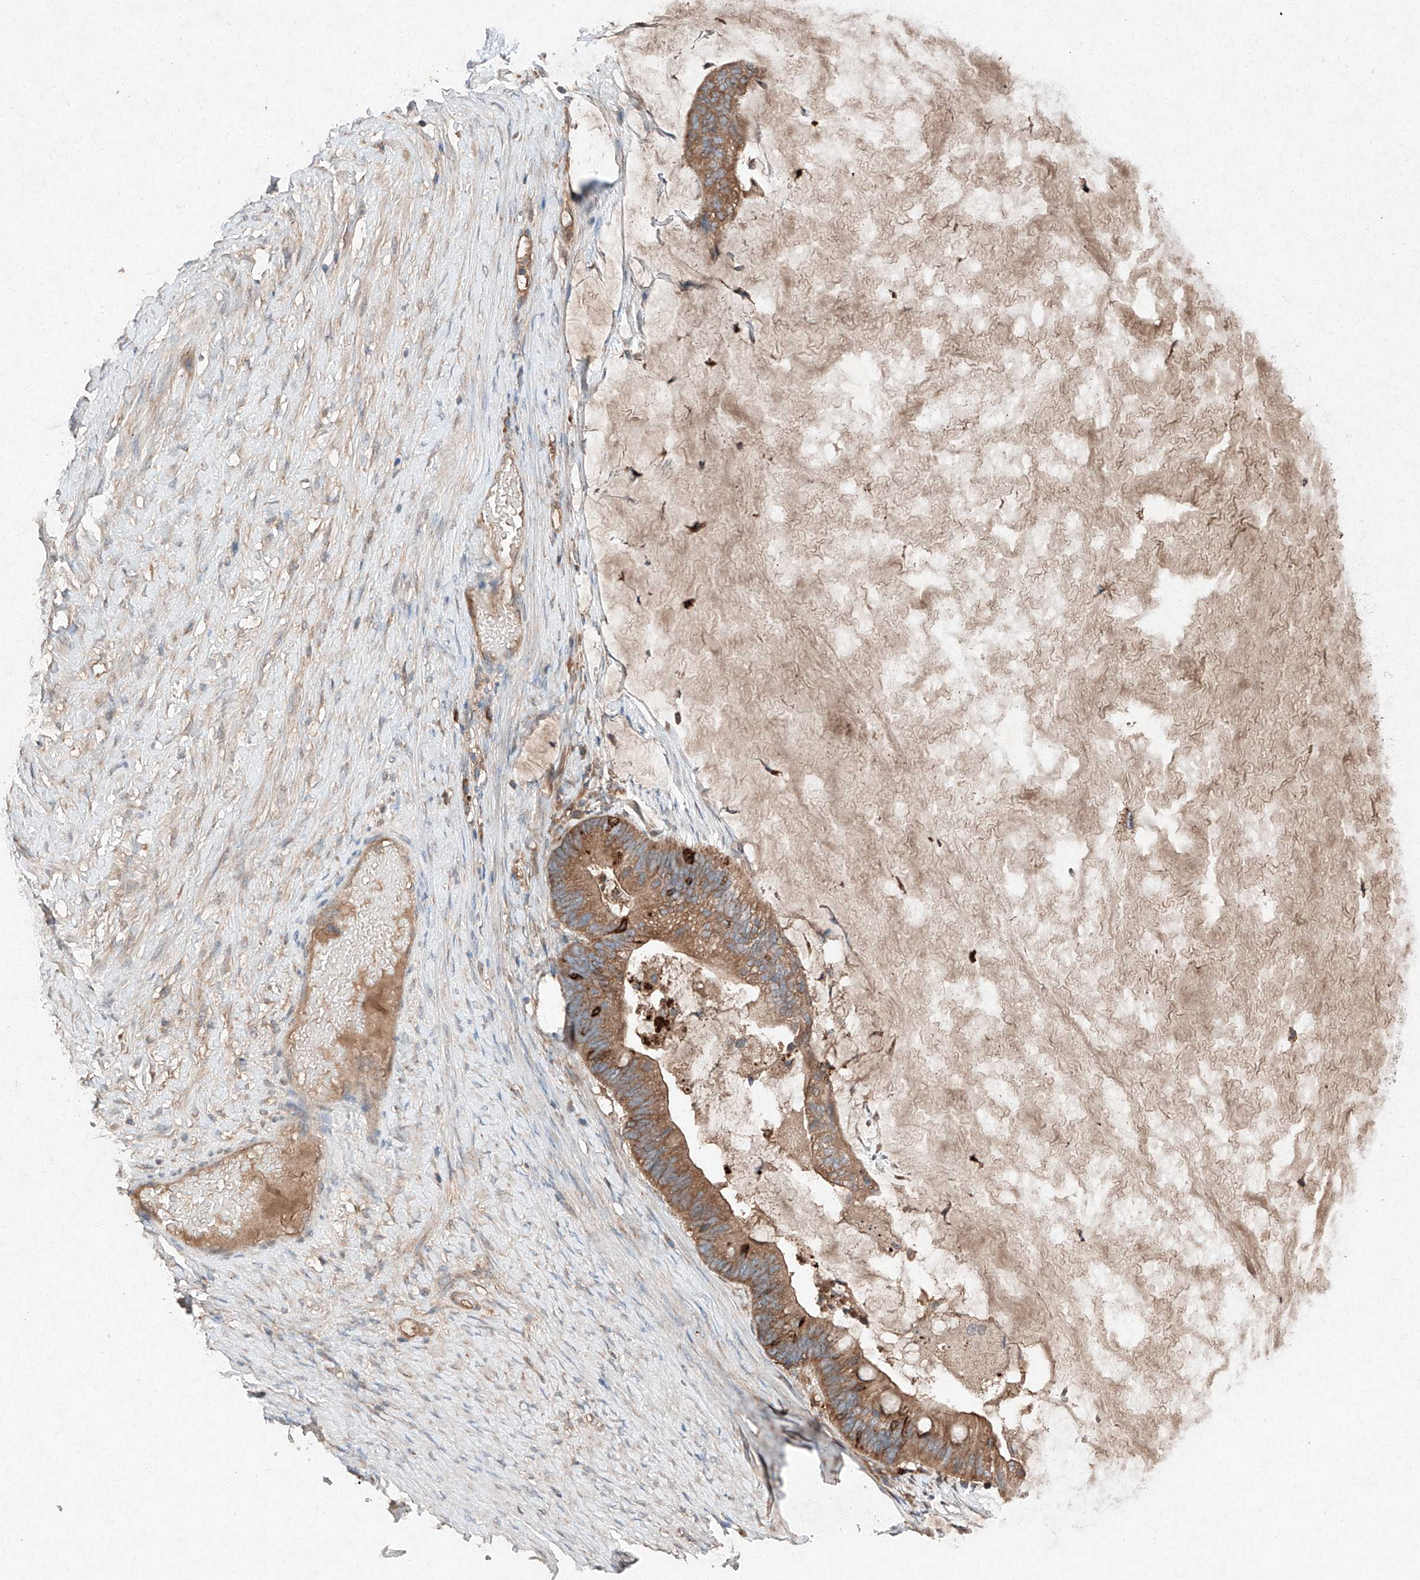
{"staining": {"intensity": "moderate", "quantity": ">75%", "location": "cytoplasmic/membranous"}, "tissue": "ovarian cancer", "cell_type": "Tumor cells", "image_type": "cancer", "snomed": [{"axis": "morphology", "description": "Cystadenocarcinoma, mucinous, NOS"}, {"axis": "topography", "description": "Ovary"}], "caption": "This photomicrograph reveals immunohistochemistry staining of human ovarian cancer (mucinous cystadenocarcinoma), with medium moderate cytoplasmic/membranous positivity in about >75% of tumor cells.", "gene": "RUSC1", "patient": {"sex": "female", "age": 61}}